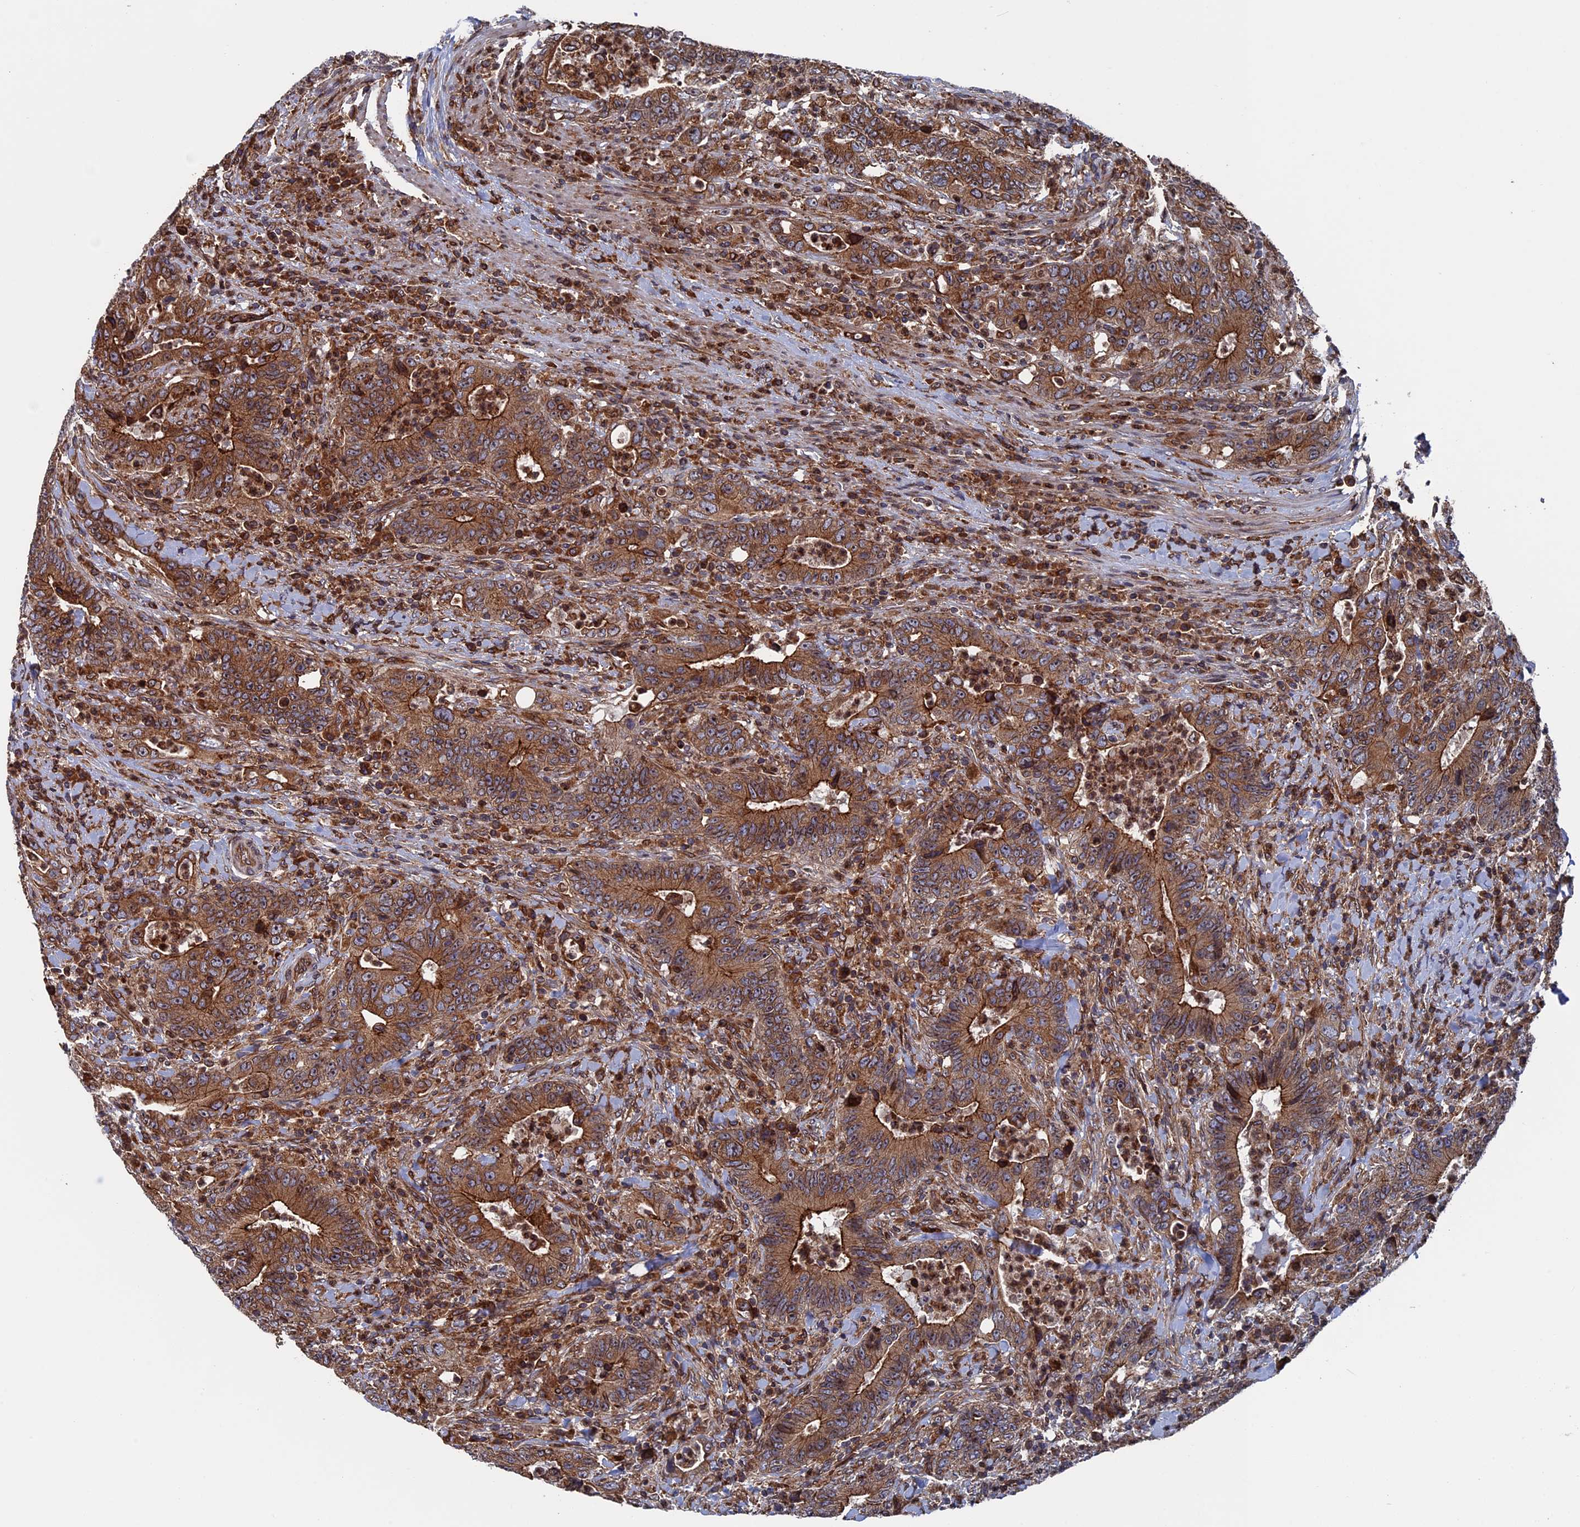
{"staining": {"intensity": "strong", "quantity": ">75%", "location": "cytoplasmic/membranous"}, "tissue": "colorectal cancer", "cell_type": "Tumor cells", "image_type": "cancer", "snomed": [{"axis": "morphology", "description": "Adenocarcinoma, NOS"}, {"axis": "topography", "description": "Colon"}], "caption": "Strong cytoplasmic/membranous staining is identified in about >75% of tumor cells in adenocarcinoma (colorectal).", "gene": "RPUSD1", "patient": {"sex": "female", "age": 75}}